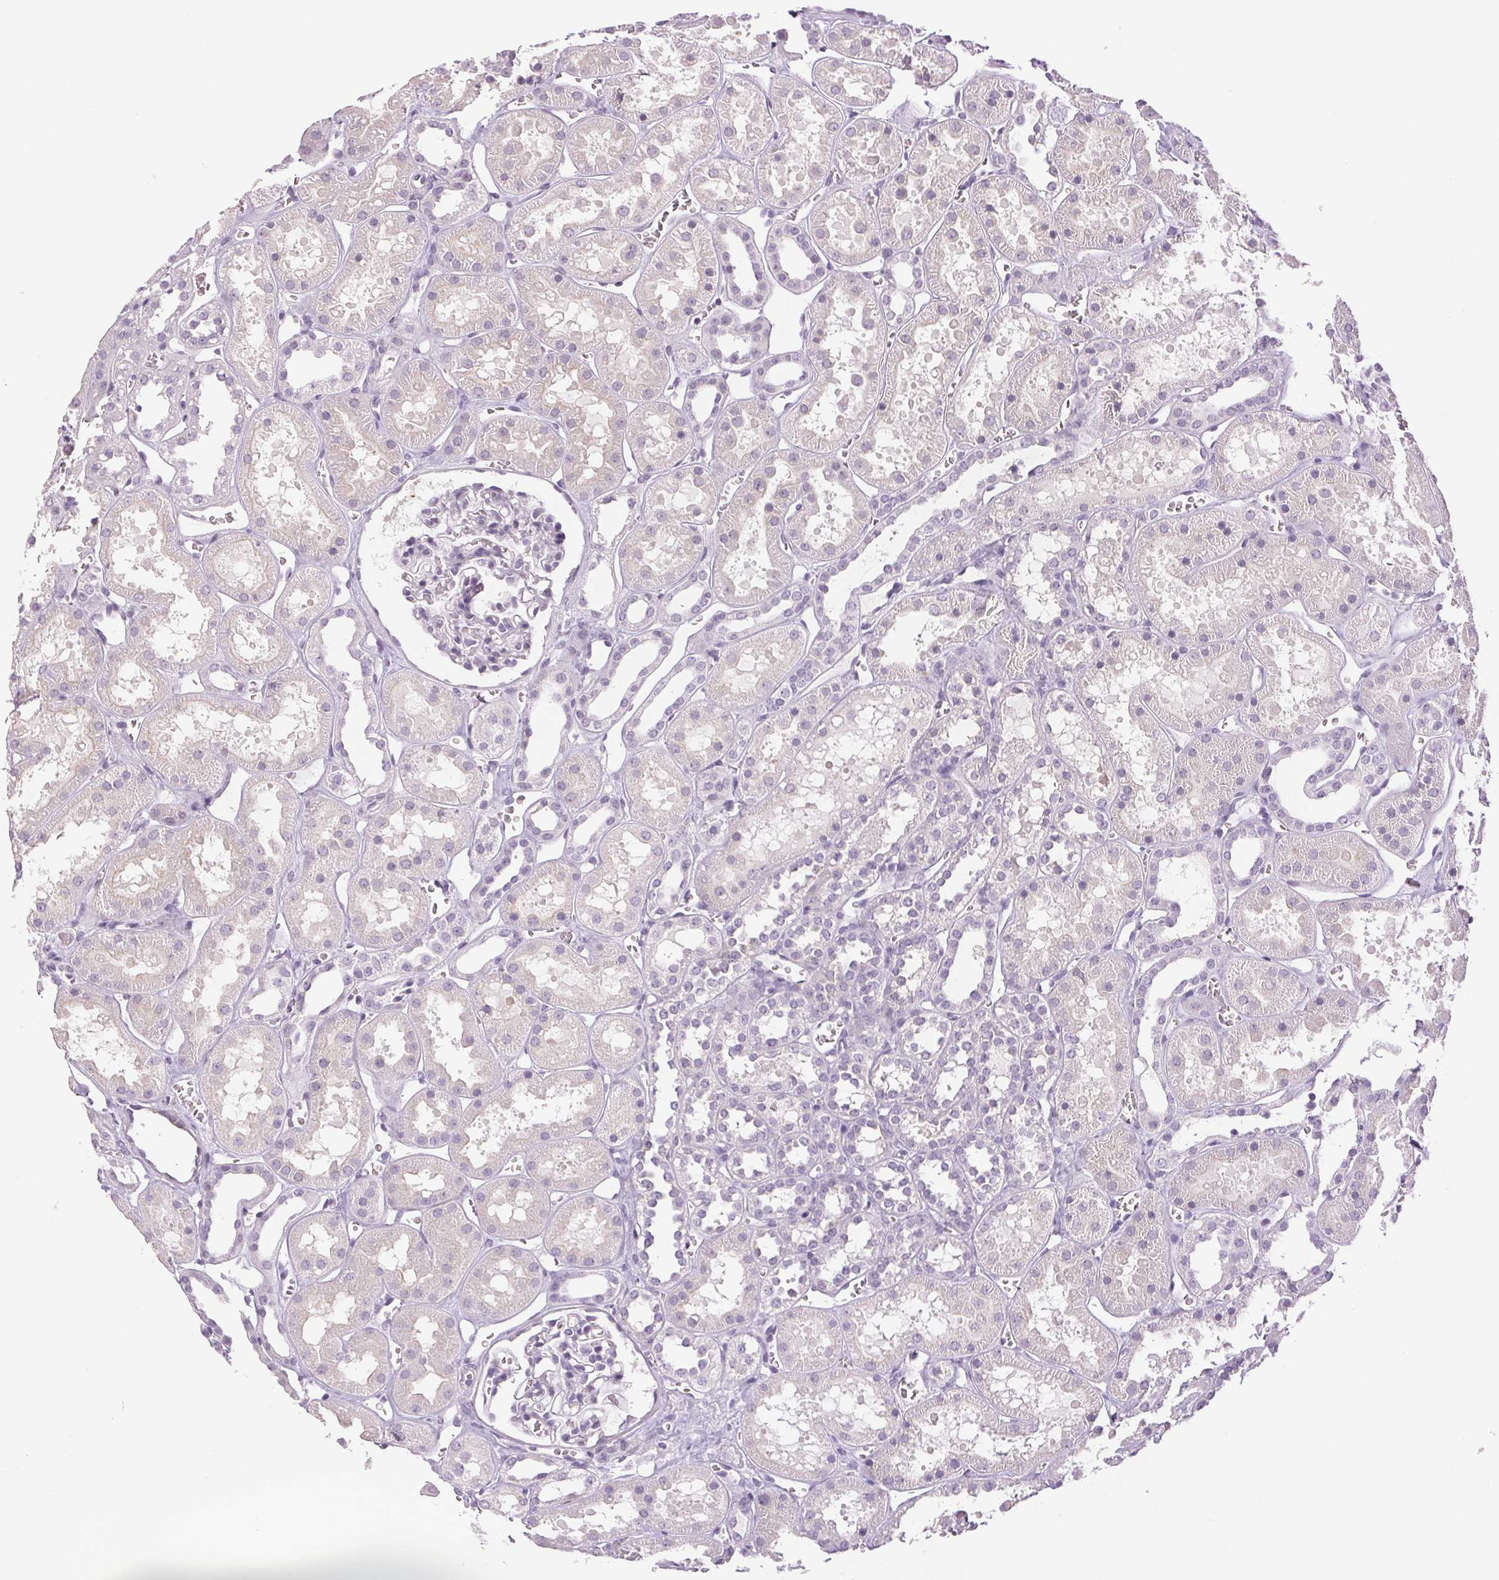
{"staining": {"intensity": "negative", "quantity": "none", "location": "none"}, "tissue": "kidney", "cell_type": "Cells in glomeruli", "image_type": "normal", "snomed": [{"axis": "morphology", "description": "Normal tissue, NOS"}, {"axis": "topography", "description": "Kidney"}], "caption": "A high-resolution photomicrograph shows IHC staining of benign kidney, which displays no significant positivity in cells in glomeruli.", "gene": "DNAJC6", "patient": {"sex": "female", "age": 41}}